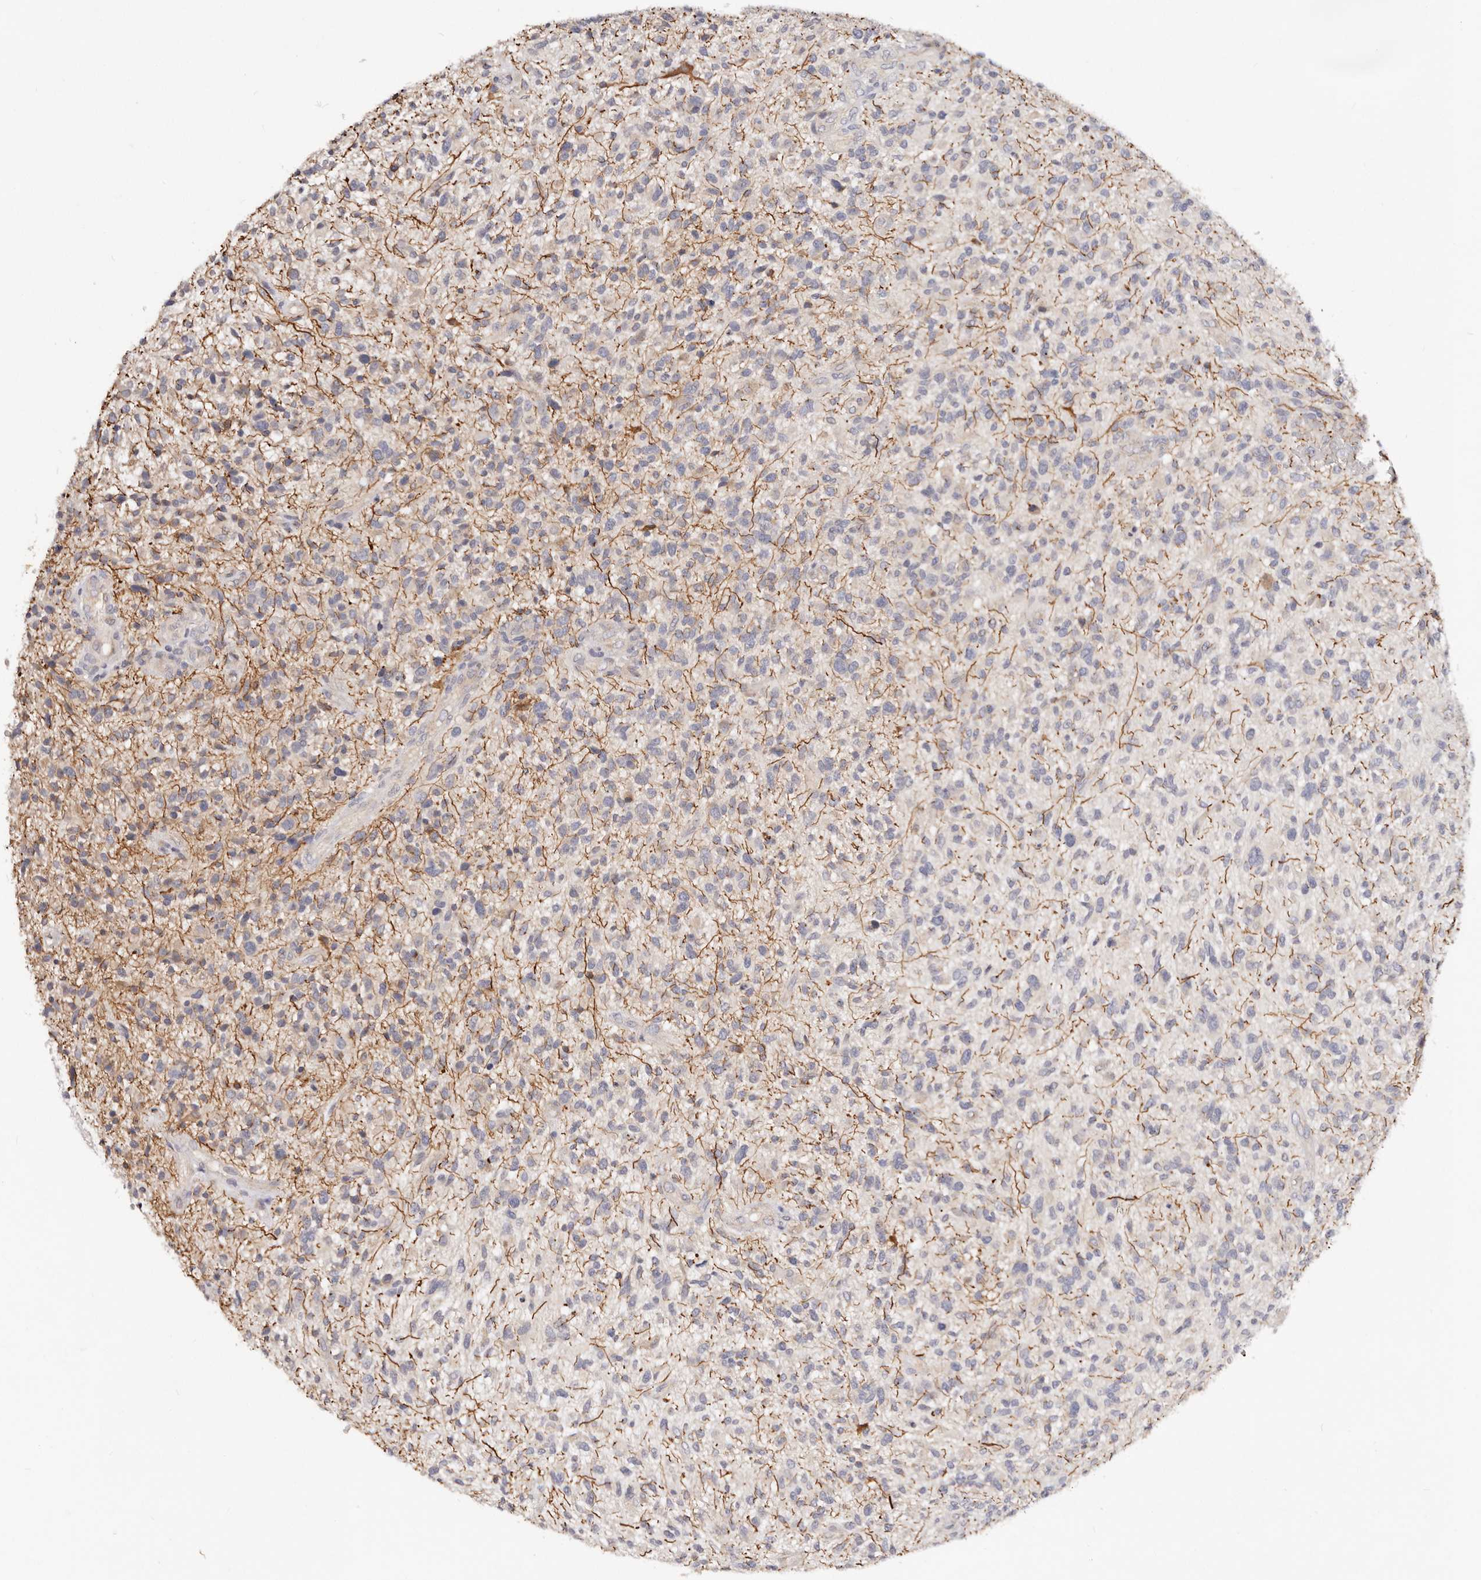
{"staining": {"intensity": "negative", "quantity": "none", "location": "none"}, "tissue": "glioma", "cell_type": "Tumor cells", "image_type": "cancer", "snomed": [{"axis": "morphology", "description": "Glioma, malignant, High grade"}, {"axis": "topography", "description": "Brain"}], "caption": "An IHC micrograph of glioma is shown. There is no staining in tumor cells of glioma. (Immunohistochemistry, brightfield microscopy, high magnification).", "gene": "VIPAS39", "patient": {"sex": "male", "age": 47}}